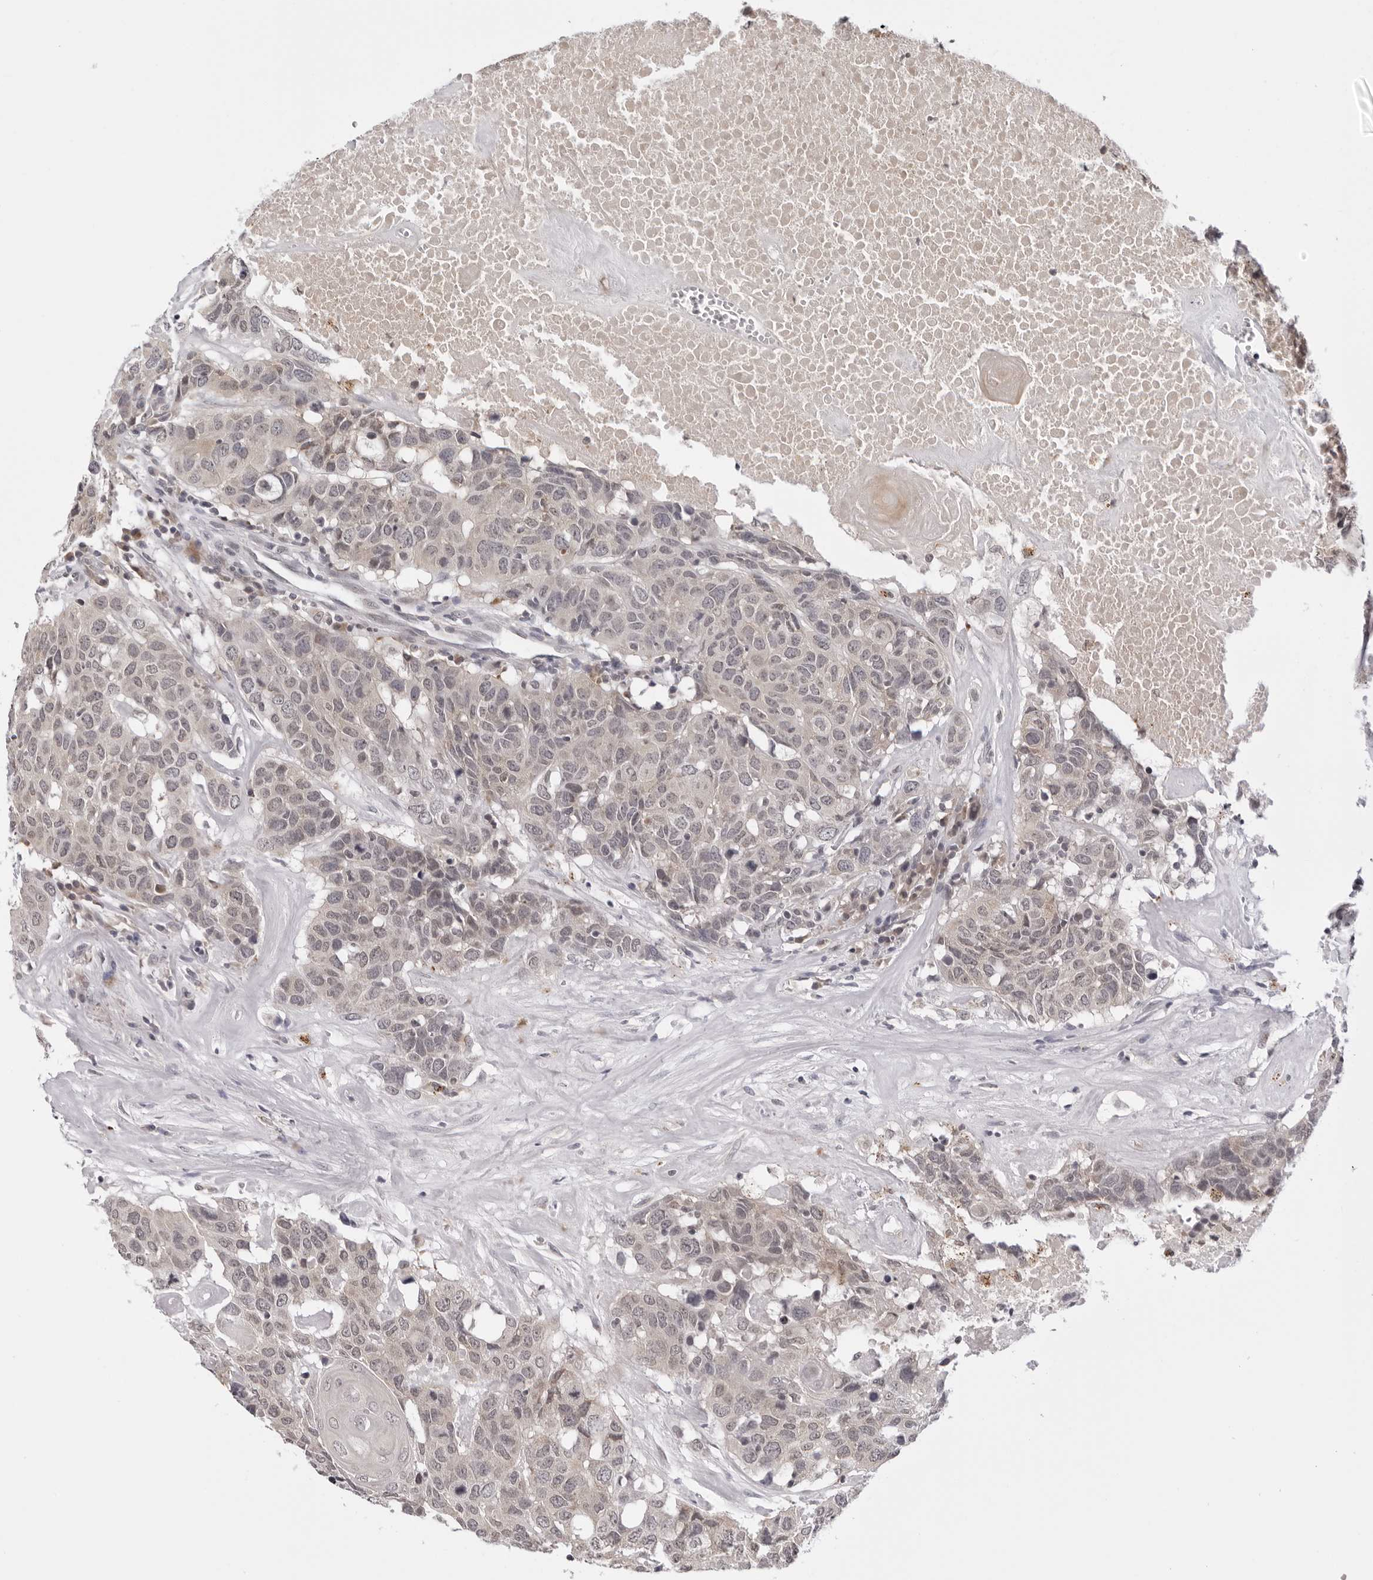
{"staining": {"intensity": "negative", "quantity": "none", "location": "none"}, "tissue": "head and neck cancer", "cell_type": "Tumor cells", "image_type": "cancer", "snomed": [{"axis": "morphology", "description": "Squamous cell carcinoma, NOS"}, {"axis": "topography", "description": "Head-Neck"}], "caption": "Immunohistochemistry (IHC) histopathology image of neoplastic tissue: human head and neck squamous cell carcinoma stained with DAB (3,3'-diaminobenzidine) exhibits no significant protein staining in tumor cells.", "gene": "PRUNE1", "patient": {"sex": "male", "age": 66}}